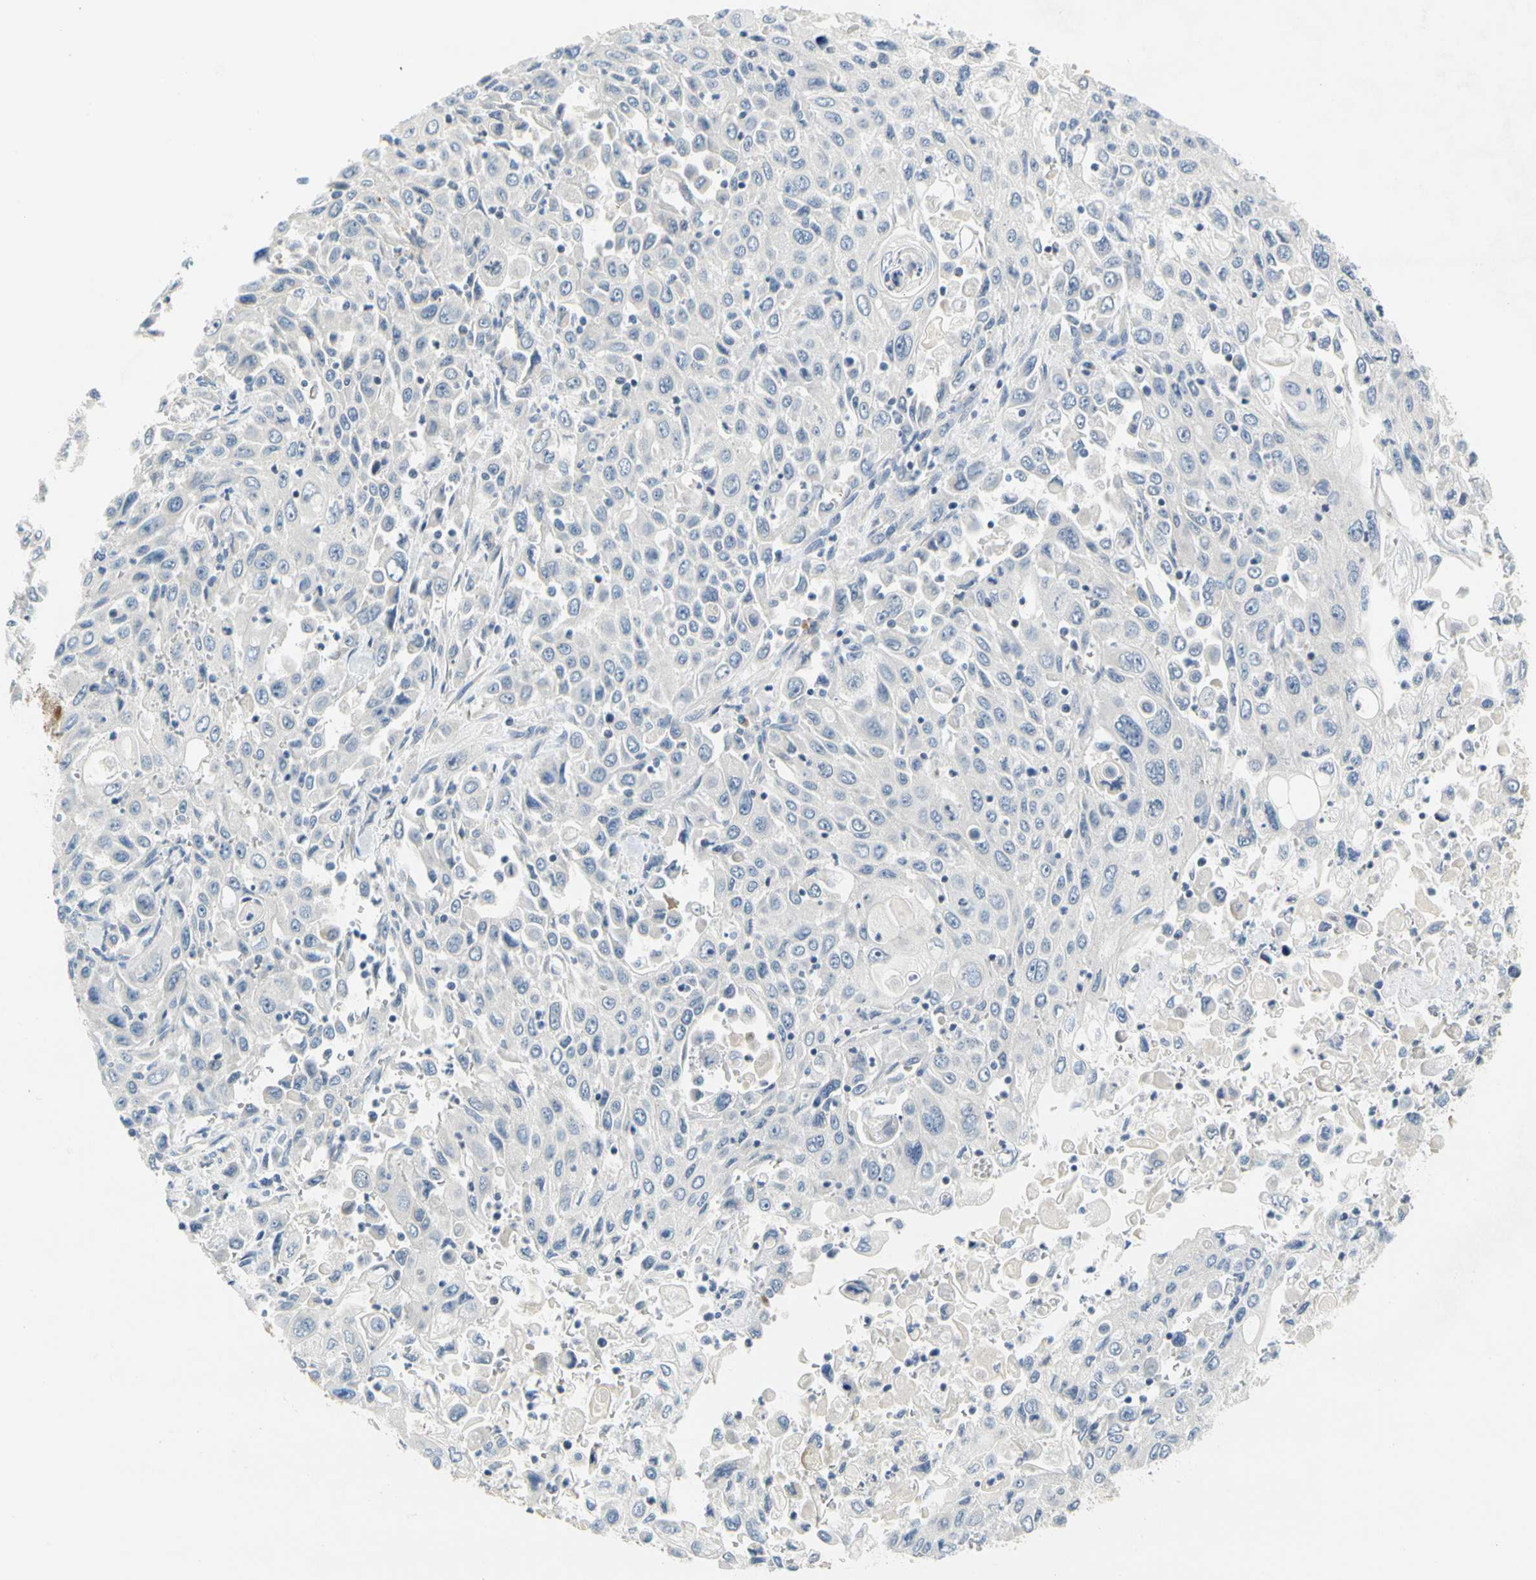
{"staining": {"intensity": "negative", "quantity": "none", "location": "none"}, "tissue": "pancreatic cancer", "cell_type": "Tumor cells", "image_type": "cancer", "snomed": [{"axis": "morphology", "description": "Adenocarcinoma, NOS"}, {"axis": "topography", "description": "Pancreas"}], "caption": "The image displays no staining of tumor cells in pancreatic cancer (adenocarcinoma).", "gene": "LRRC47", "patient": {"sex": "male", "age": 70}}